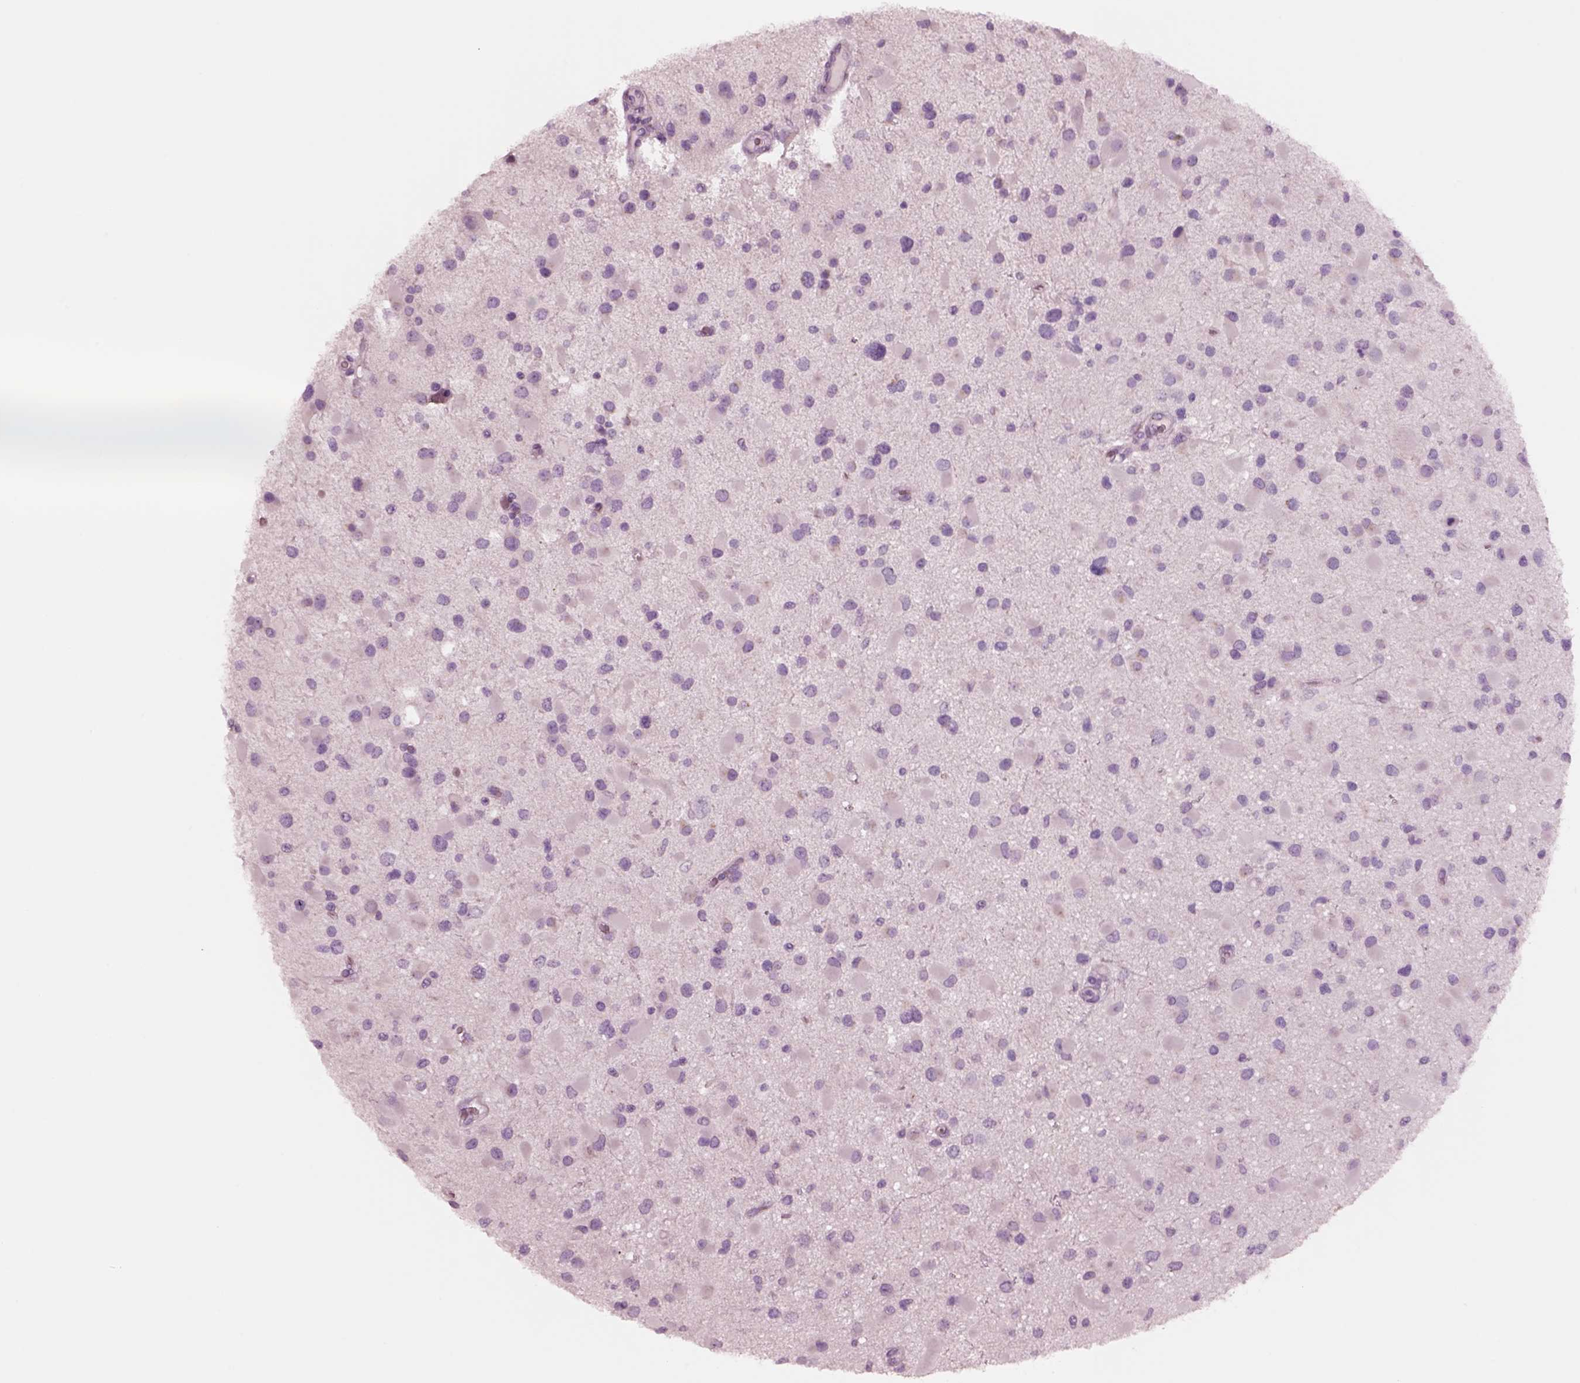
{"staining": {"intensity": "negative", "quantity": "none", "location": "none"}, "tissue": "glioma", "cell_type": "Tumor cells", "image_type": "cancer", "snomed": [{"axis": "morphology", "description": "Glioma, malignant, Low grade"}, {"axis": "topography", "description": "Brain"}], "caption": "Malignant glioma (low-grade) was stained to show a protein in brown. There is no significant expression in tumor cells.", "gene": "NMRK2", "patient": {"sex": "female", "age": 32}}